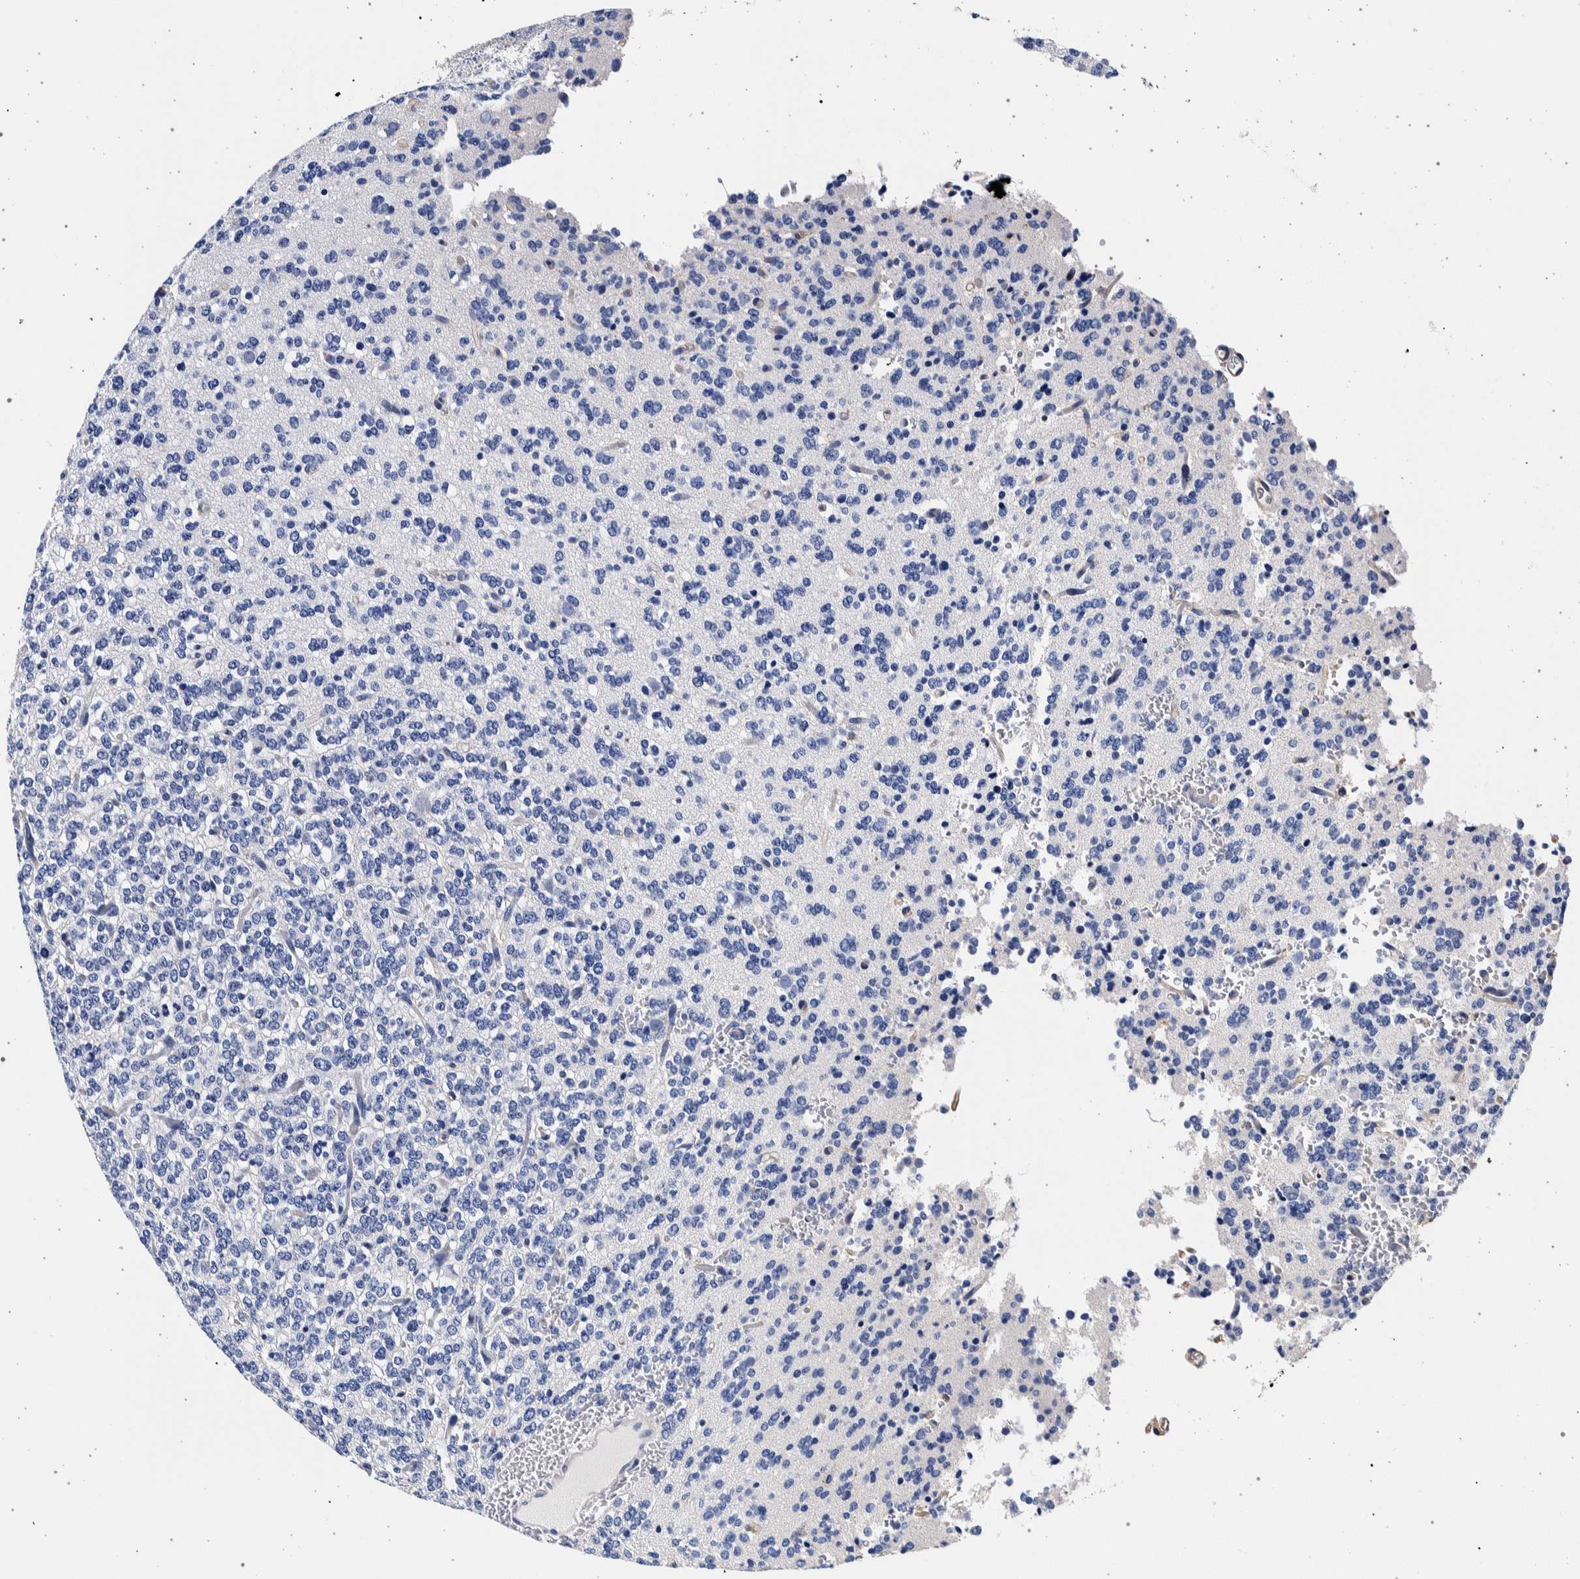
{"staining": {"intensity": "negative", "quantity": "none", "location": "none"}, "tissue": "glioma", "cell_type": "Tumor cells", "image_type": "cancer", "snomed": [{"axis": "morphology", "description": "Glioma, malignant, Low grade"}, {"axis": "topography", "description": "Brain"}], "caption": "A high-resolution photomicrograph shows immunohistochemistry staining of glioma, which reveals no significant positivity in tumor cells. (DAB (3,3'-diaminobenzidine) immunohistochemistry with hematoxylin counter stain).", "gene": "NIBAN2", "patient": {"sex": "male", "age": 38}}